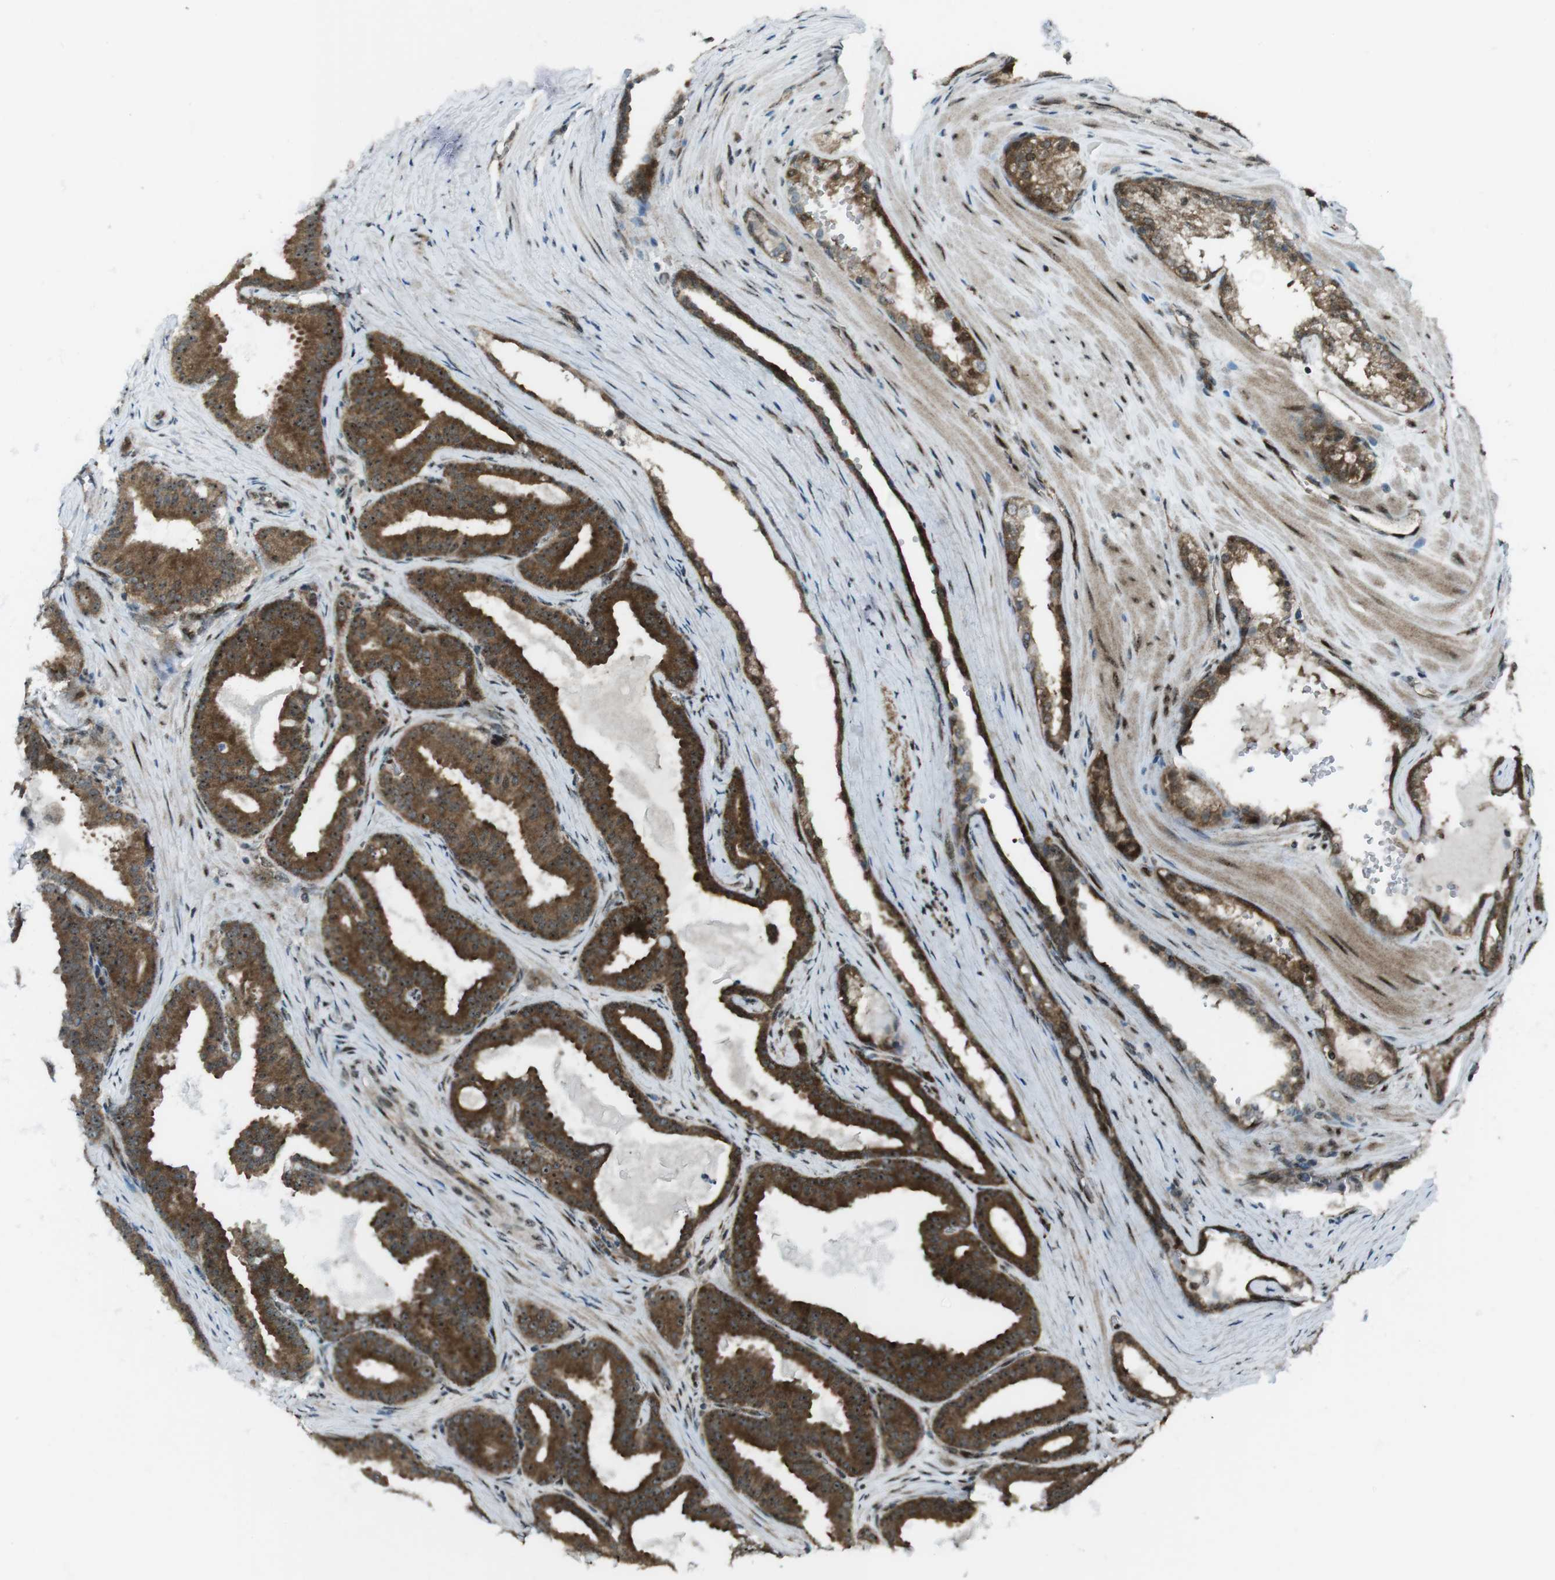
{"staining": {"intensity": "moderate", "quantity": ">75%", "location": "cytoplasmic/membranous,nuclear"}, "tissue": "prostate cancer", "cell_type": "Tumor cells", "image_type": "cancer", "snomed": [{"axis": "morphology", "description": "Adenocarcinoma, High grade"}, {"axis": "topography", "description": "Prostate"}], "caption": "Prostate cancer (high-grade adenocarcinoma) stained for a protein (brown) exhibits moderate cytoplasmic/membranous and nuclear positive expression in about >75% of tumor cells.", "gene": "CSNK1D", "patient": {"sex": "male", "age": 60}}